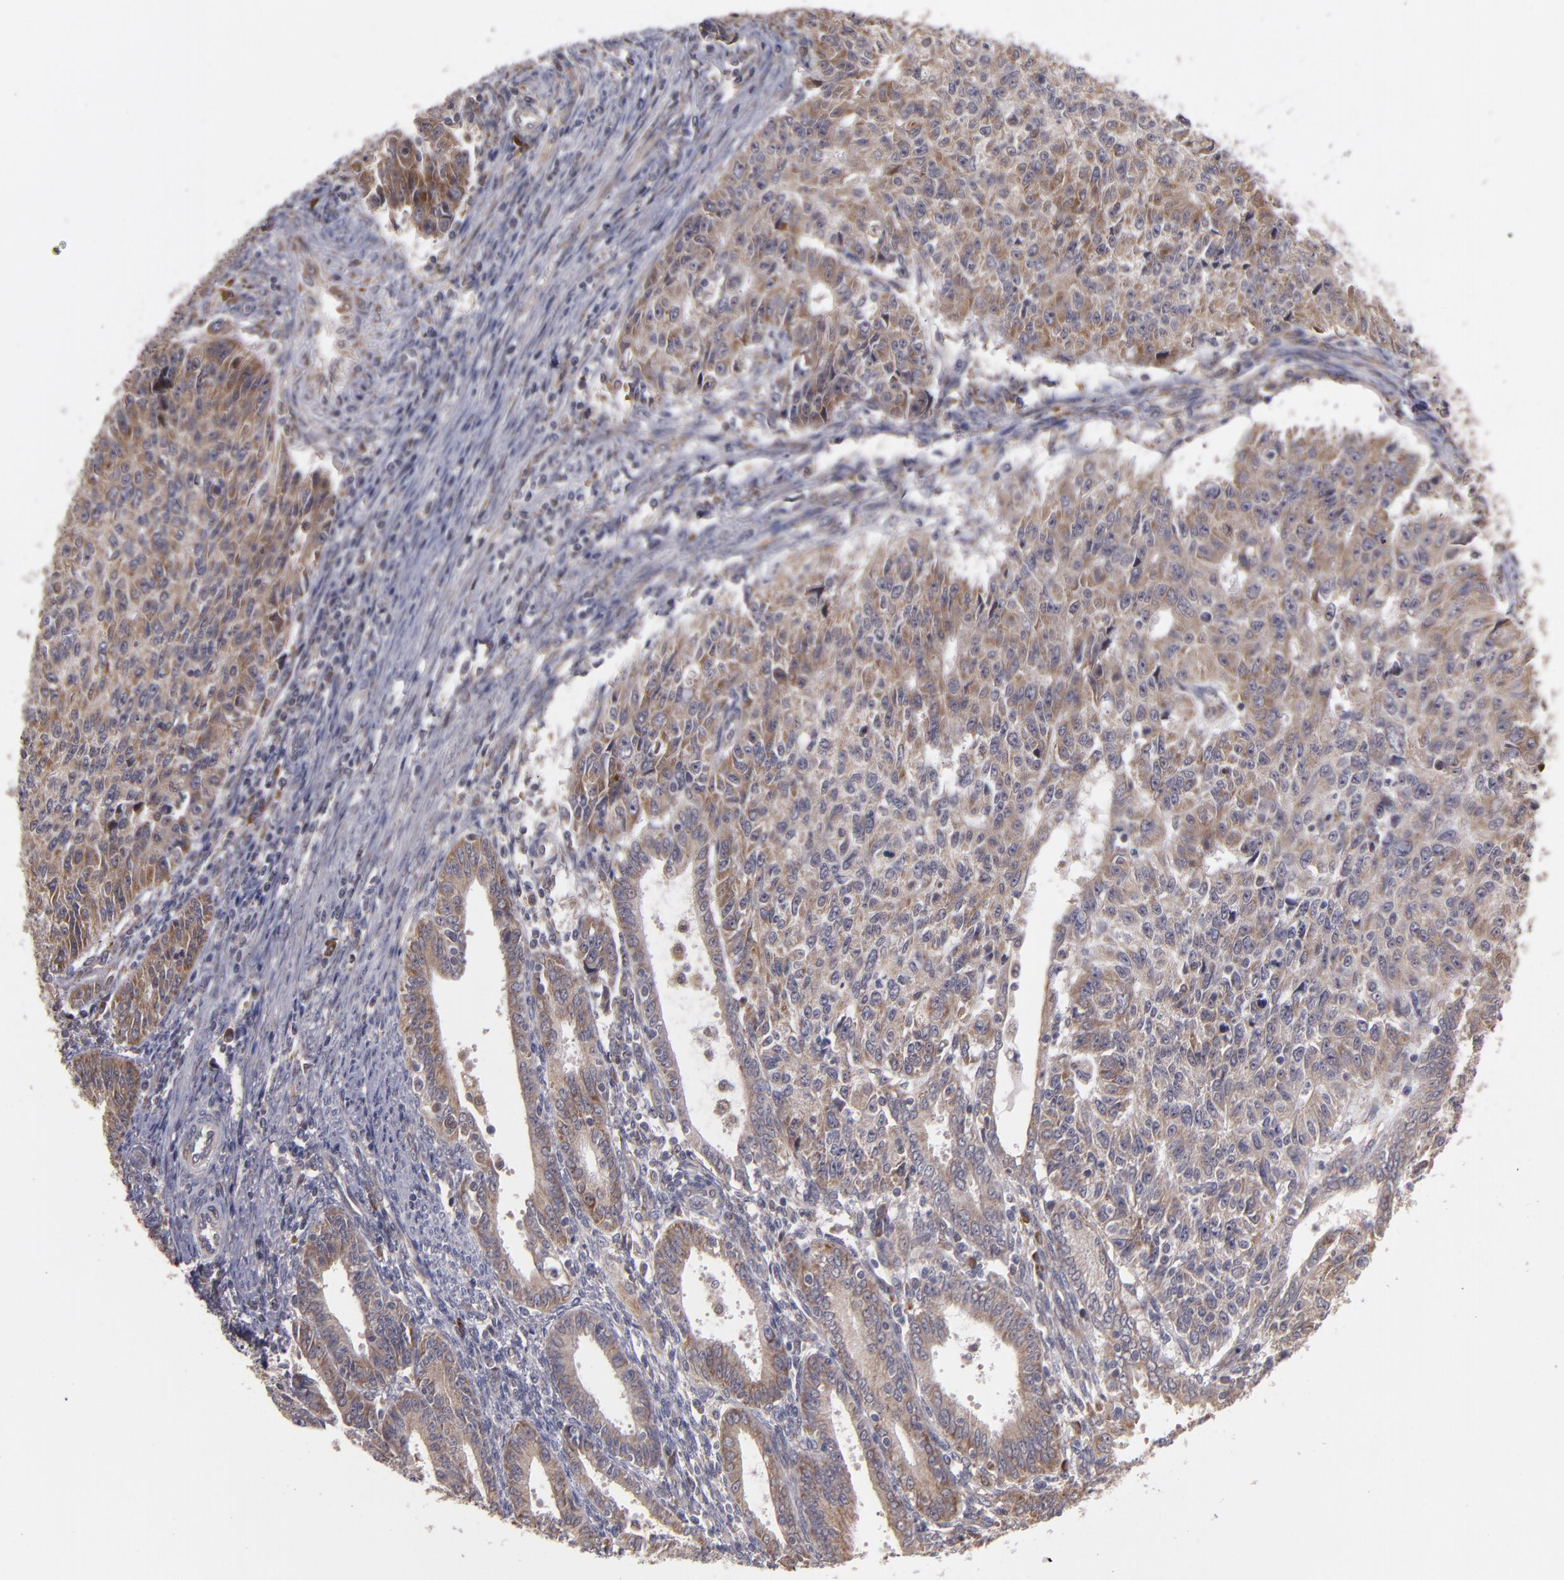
{"staining": {"intensity": "weak", "quantity": ">75%", "location": "cytoplasmic/membranous"}, "tissue": "endometrial cancer", "cell_type": "Tumor cells", "image_type": "cancer", "snomed": [{"axis": "morphology", "description": "Adenocarcinoma, NOS"}, {"axis": "topography", "description": "Endometrium"}], "caption": "Endometrial cancer (adenocarcinoma) stained for a protein exhibits weak cytoplasmic/membranous positivity in tumor cells.", "gene": "CASP1", "patient": {"sex": "female", "age": 42}}